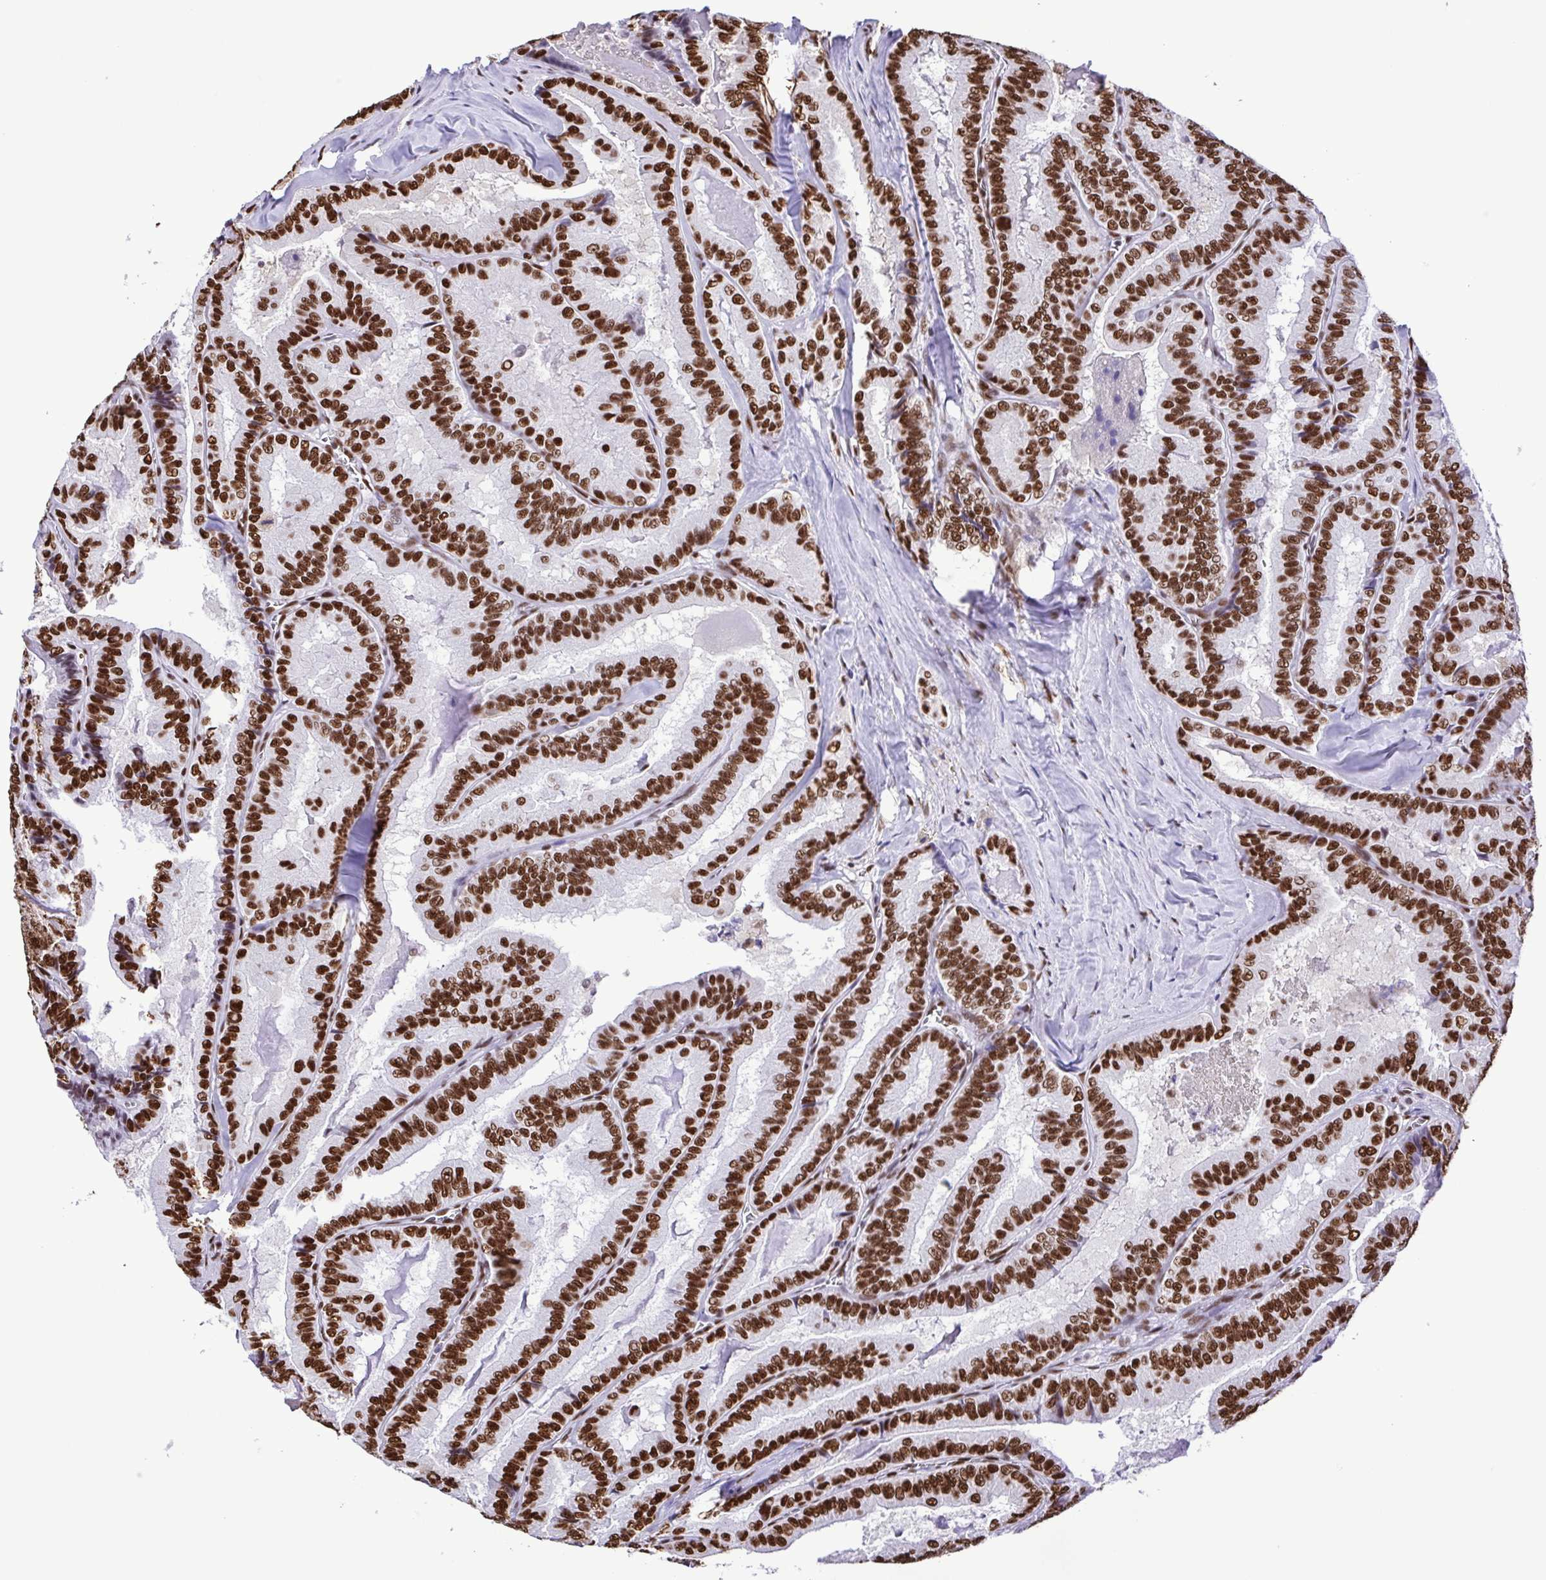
{"staining": {"intensity": "strong", "quantity": ">75%", "location": "nuclear"}, "tissue": "thyroid cancer", "cell_type": "Tumor cells", "image_type": "cancer", "snomed": [{"axis": "morphology", "description": "Papillary adenocarcinoma, NOS"}, {"axis": "topography", "description": "Thyroid gland"}], "caption": "IHC histopathology image of thyroid cancer stained for a protein (brown), which demonstrates high levels of strong nuclear positivity in about >75% of tumor cells.", "gene": "TRIM28", "patient": {"sex": "female", "age": 75}}